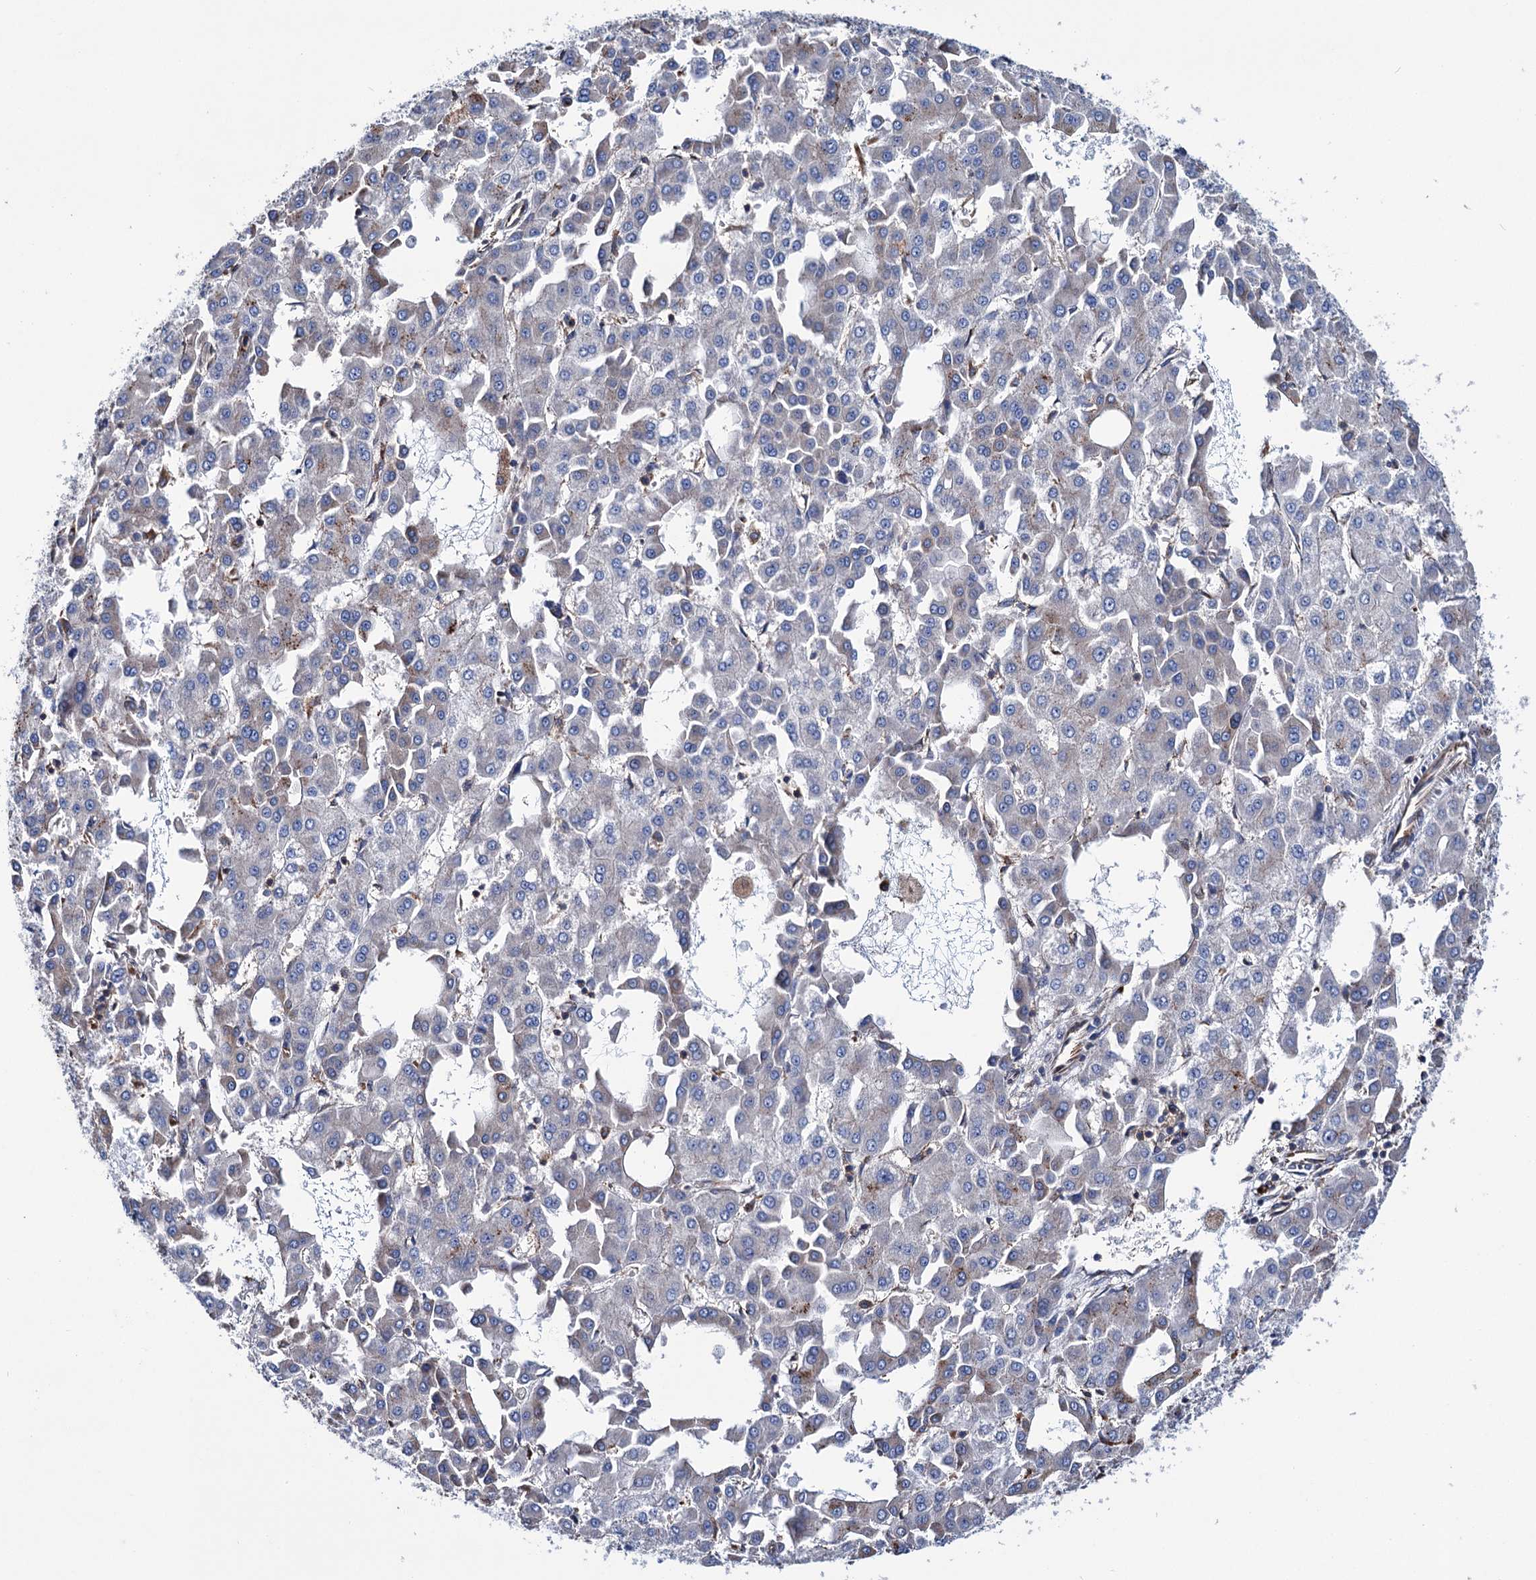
{"staining": {"intensity": "negative", "quantity": "none", "location": "none"}, "tissue": "liver cancer", "cell_type": "Tumor cells", "image_type": "cancer", "snomed": [{"axis": "morphology", "description": "Carcinoma, Hepatocellular, NOS"}, {"axis": "topography", "description": "Liver"}], "caption": "Immunohistochemistry (IHC) of human hepatocellular carcinoma (liver) displays no positivity in tumor cells.", "gene": "SCPEP1", "patient": {"sex": "male", "age": 47}}